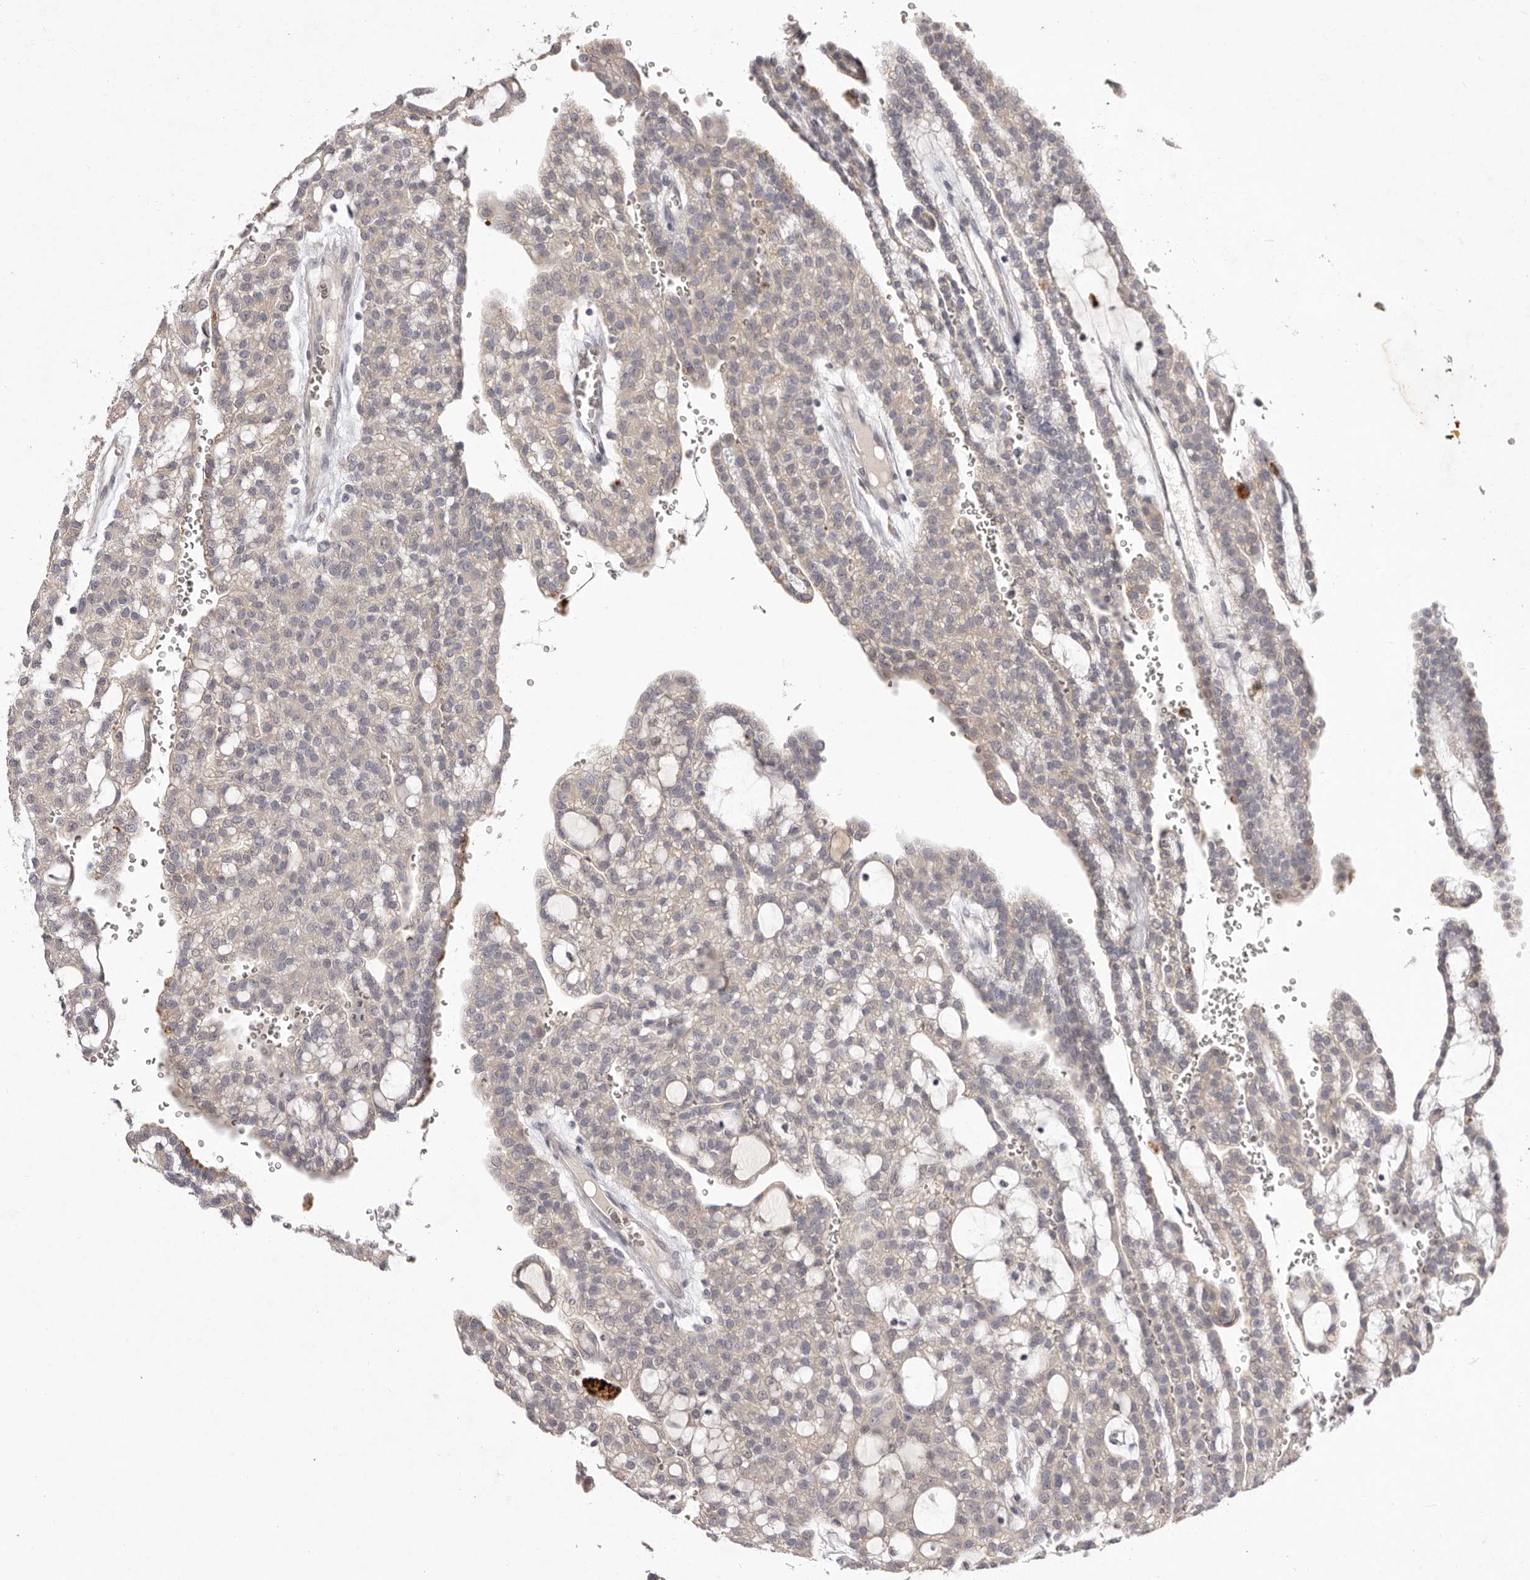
{"staining": {"intensity": "negative", "quantity": "none", "location": "none"}, "tissue": "renal cancer", "cell_type": "Tumor cells", "image_type": "cancer", "snomed": [{"axis": "morphology", "description": "Adenocarcinoma, NOS"}, {"axis": "topography", "description": "Kidney"}], "caption": "Tumor cells are negative for brown protein staining in renal cancer.", "gene": "GARNL3", "patient": {"sex": "male", "age": 63}}